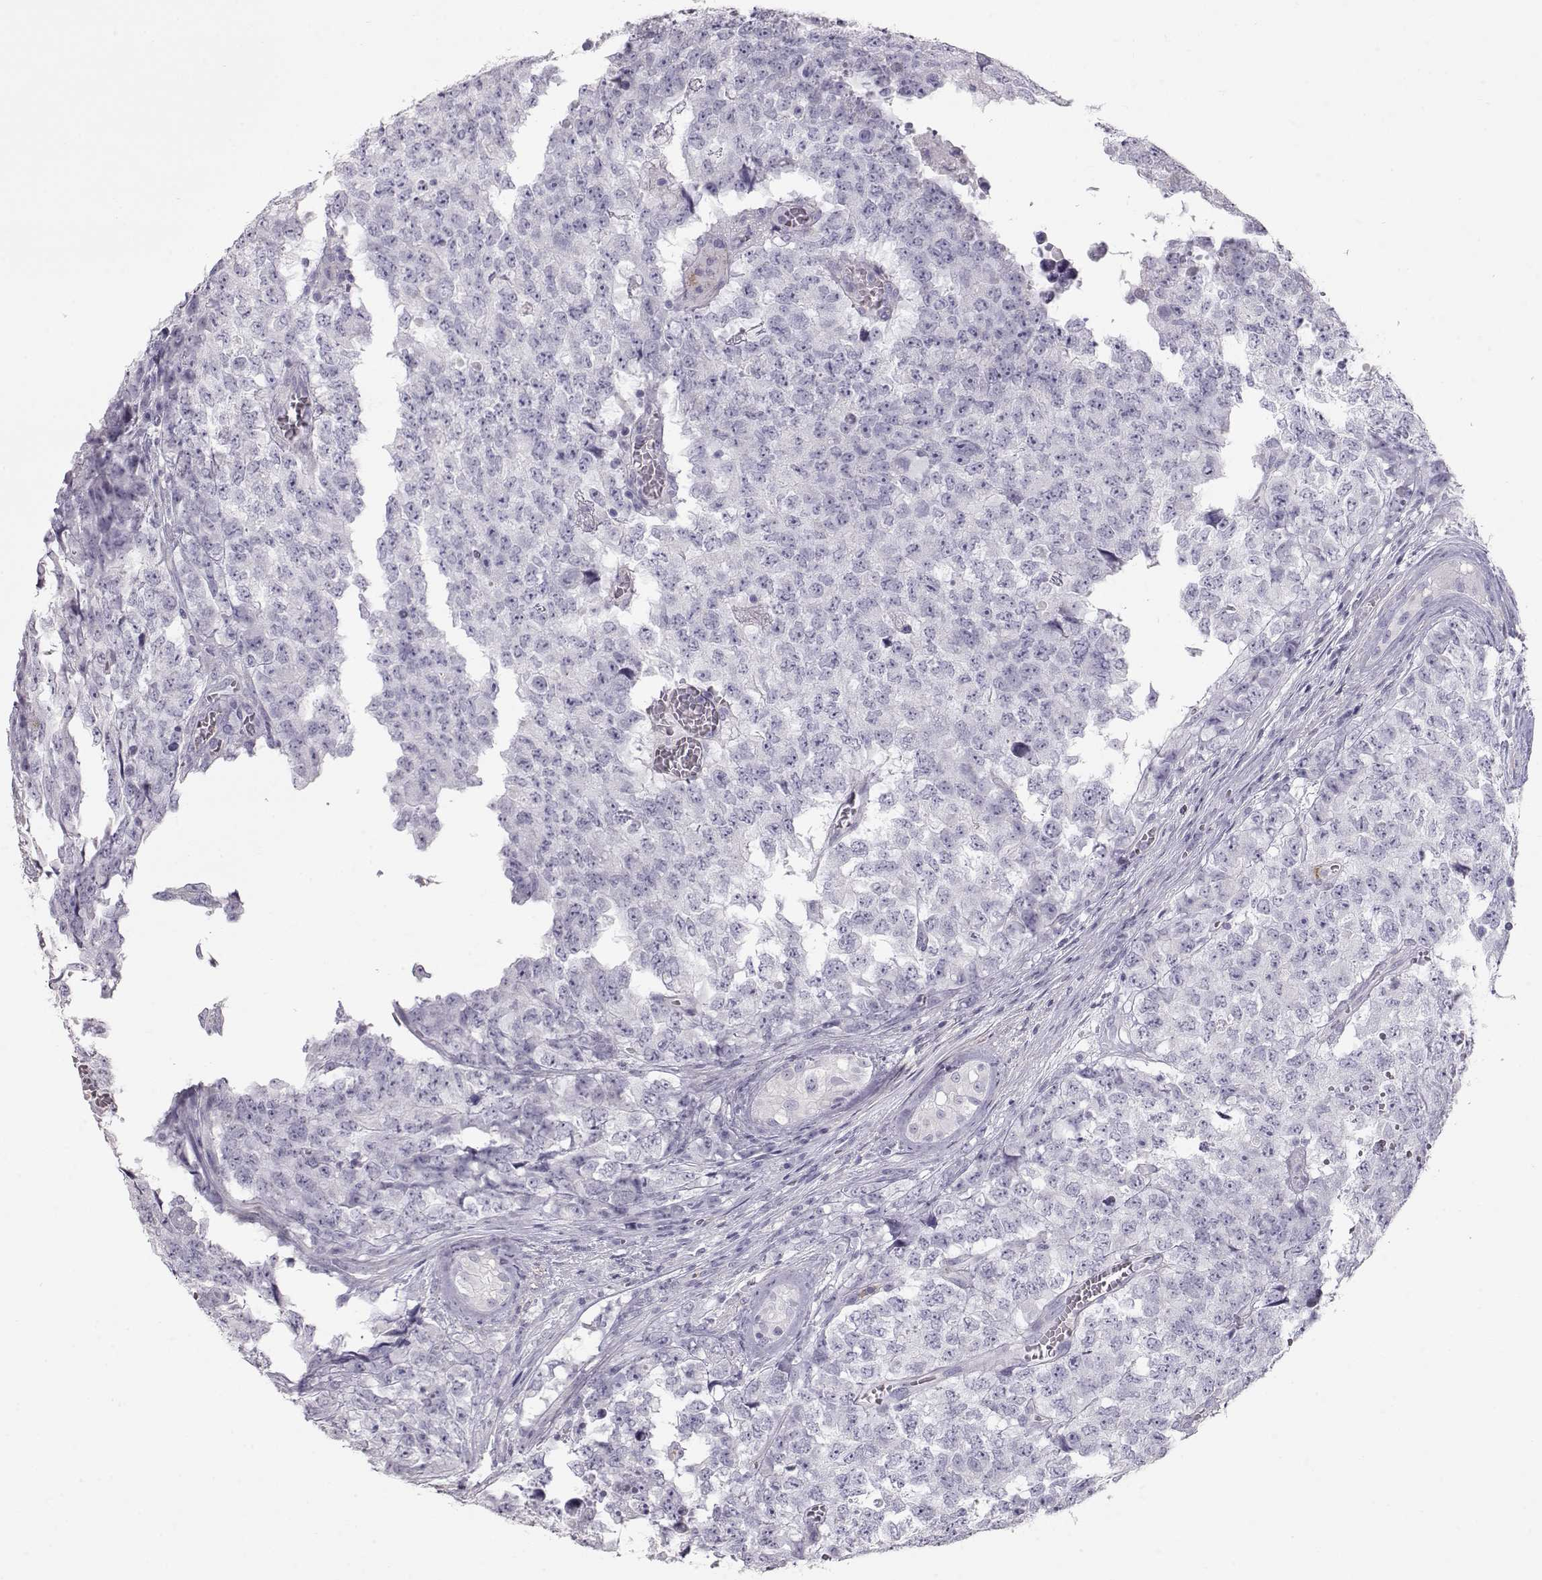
{"staining": {"intensity": "negative", "quantity": "none", "location": "none"}, "tissue": "testis cancer", "cell_type": "Tumor cells", "image_type": "cancer", "snomed": [{"axis": "morphology", "description": "Carcinoma, Embryonal, NOS"}, {"axis": "topography", "description": "Testis"}], "caption": "Tumor cells show no significant expression in testis cancer. Nuclei are stained in blue.", "gene": "SLITRK3", "patient": {"sex": "male", "age": 23}}